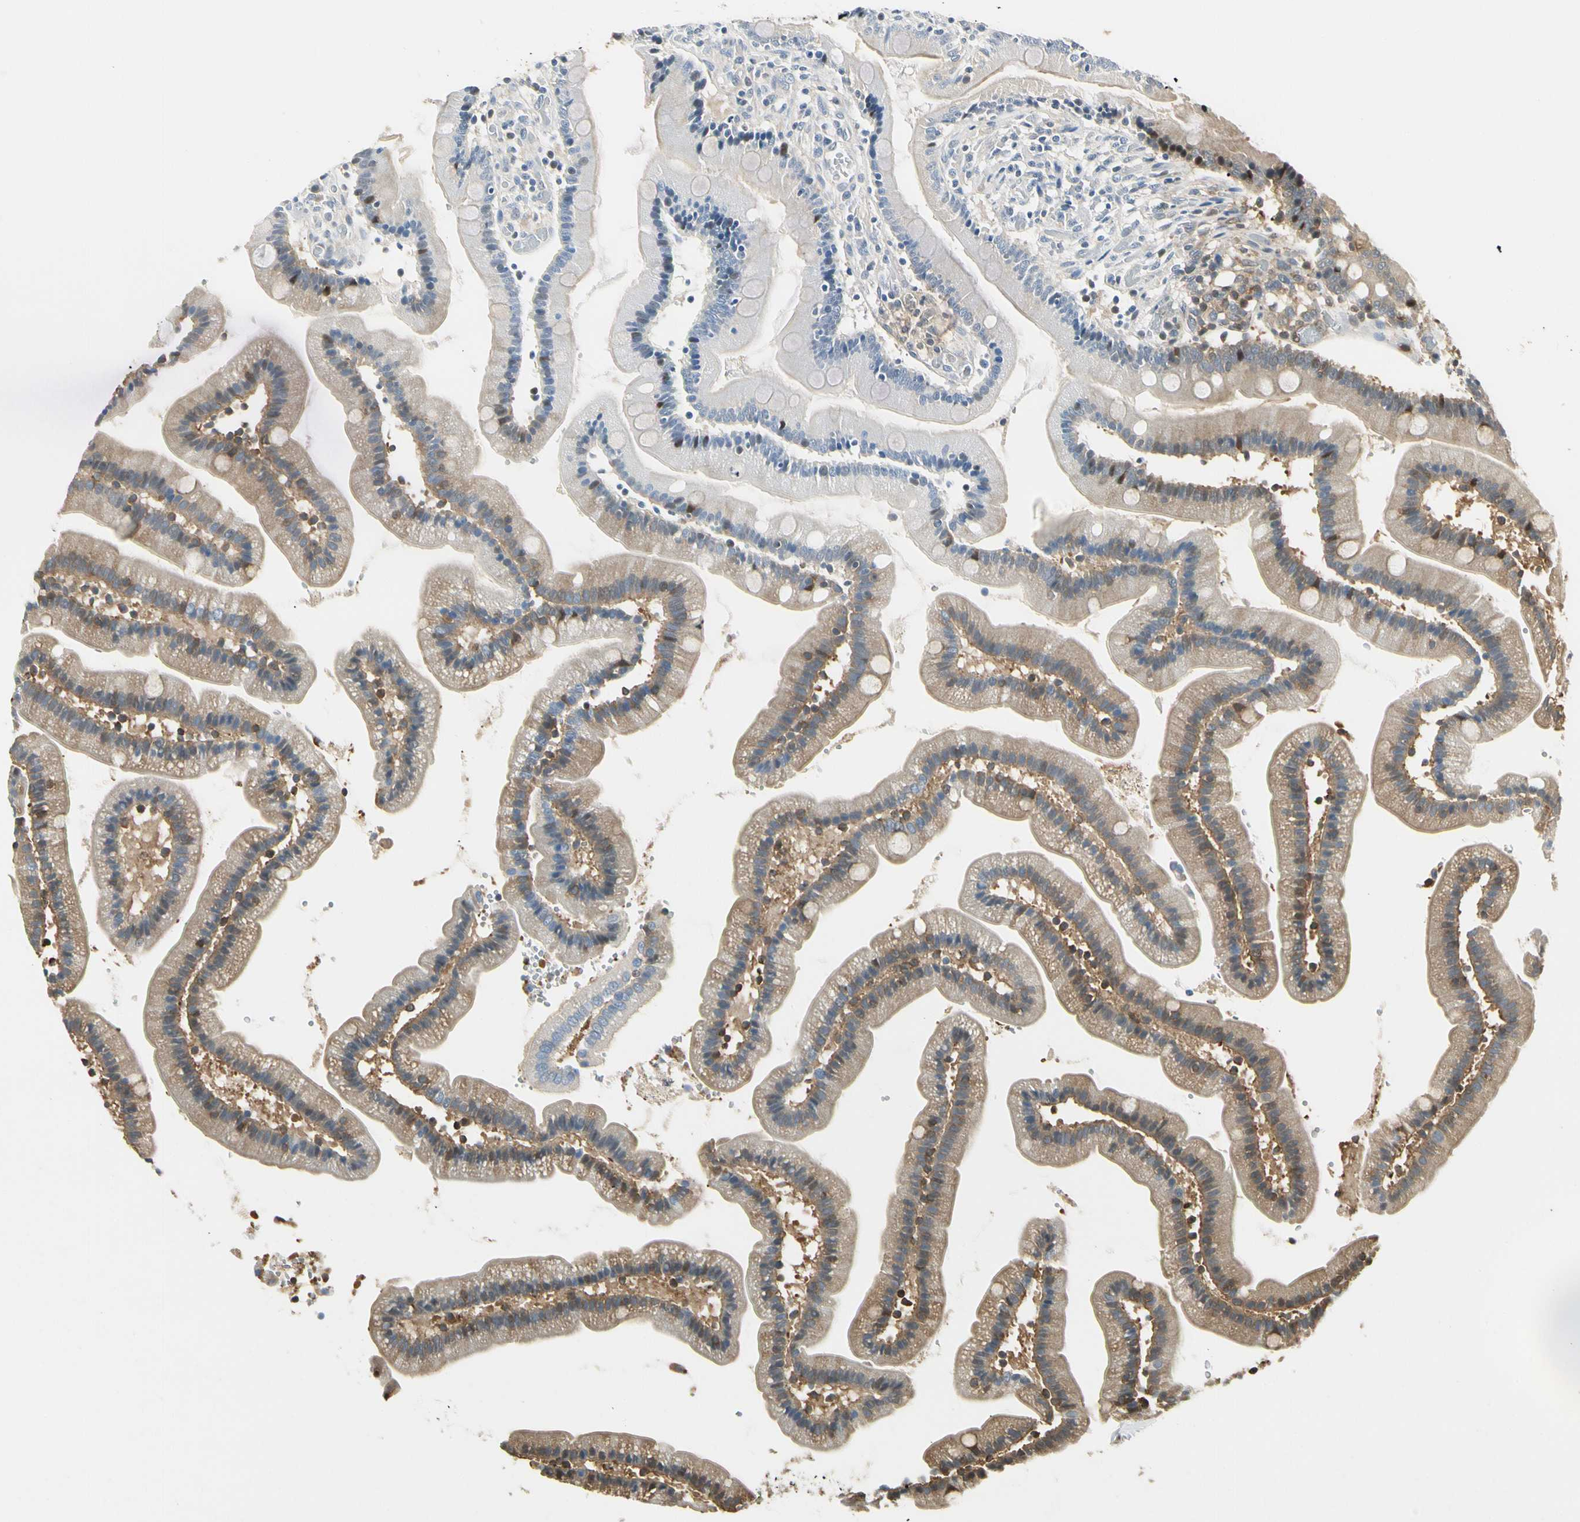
{"staining": {"intensity": "moderate", "quantity": ">75%", "location": "cytoplasmic/membranous"}, "tissue": "duodenum", "cell_type": "Glandular cells", "image_type": "normal", "snomed": [{"axis": "morphology", "description": "Normal tissue, NOS"}, {"axis": "topography", "description": "Duodenum"}], "caption": "Duodenum stained with DAB (3,3'-diaminobenzidine) IHC shows medium levels of moderate cytoplasmic/membranous expression in about >75% of glandular cells.", "gene": "YWHAB", "patient": {"sex": "male", "age": 66}}